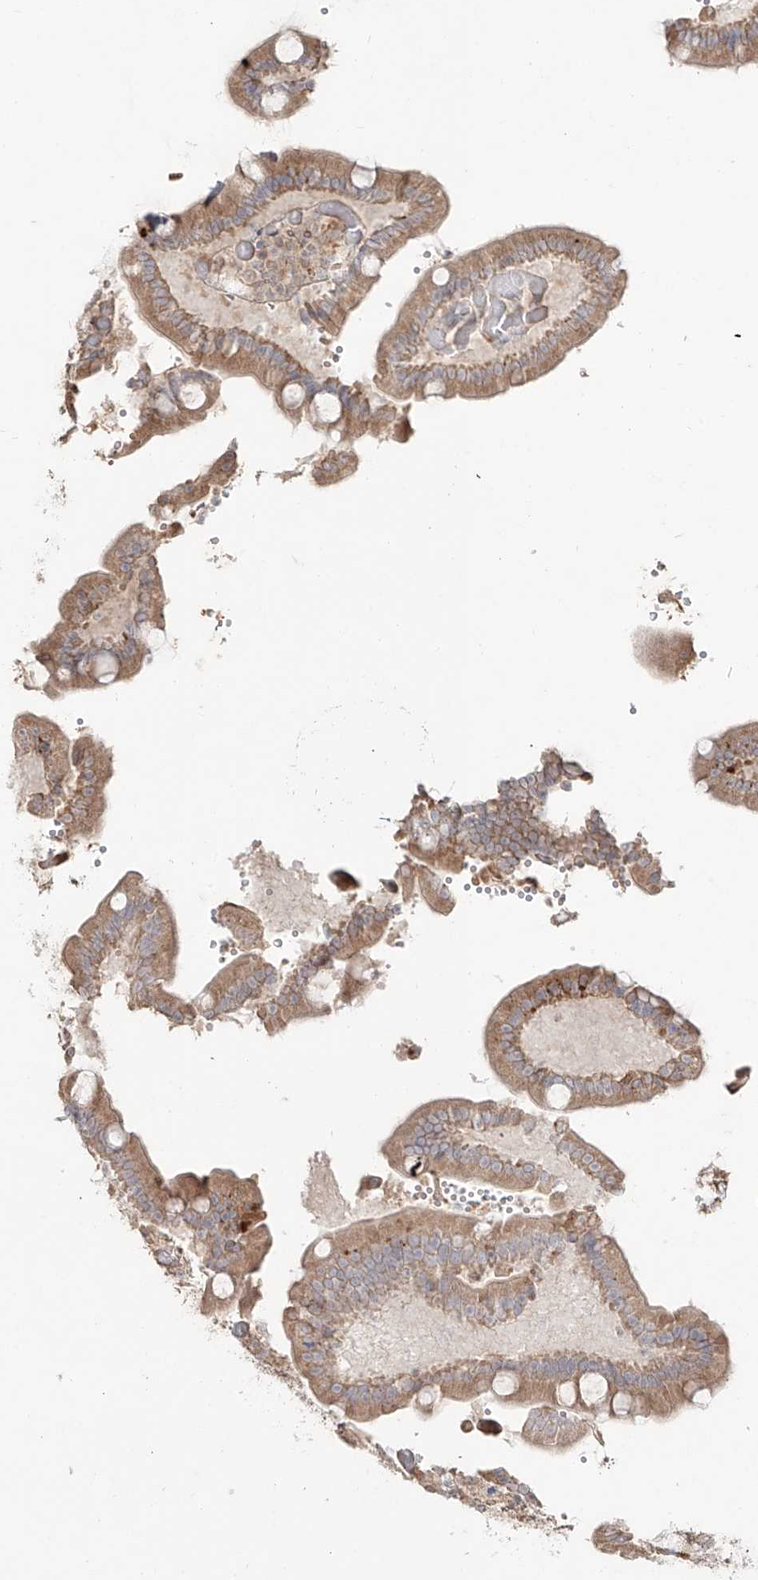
{"staining": {"intensity": "moderate", "quantity": ">75%", "location": "cytoplasmic/membranous"}, "tissue": "duodenum", "cell_type": "Glandular cells", "image_type": "normal", "snomed": [{"axis": "morphology", "description": "Normal tissue, NOS"}, {"axis": "topography", "description": "Duodenum"}], "caption": "DAB (3,3'-diaminobenzidine) immunohistochemical staining of normal human duodenum displays moderate cytoplasmic/membranous protein expression in approximately >75% of glandular cells.", "gene": "ERO1A", "patient": {"sex": "female", "age": 62}}